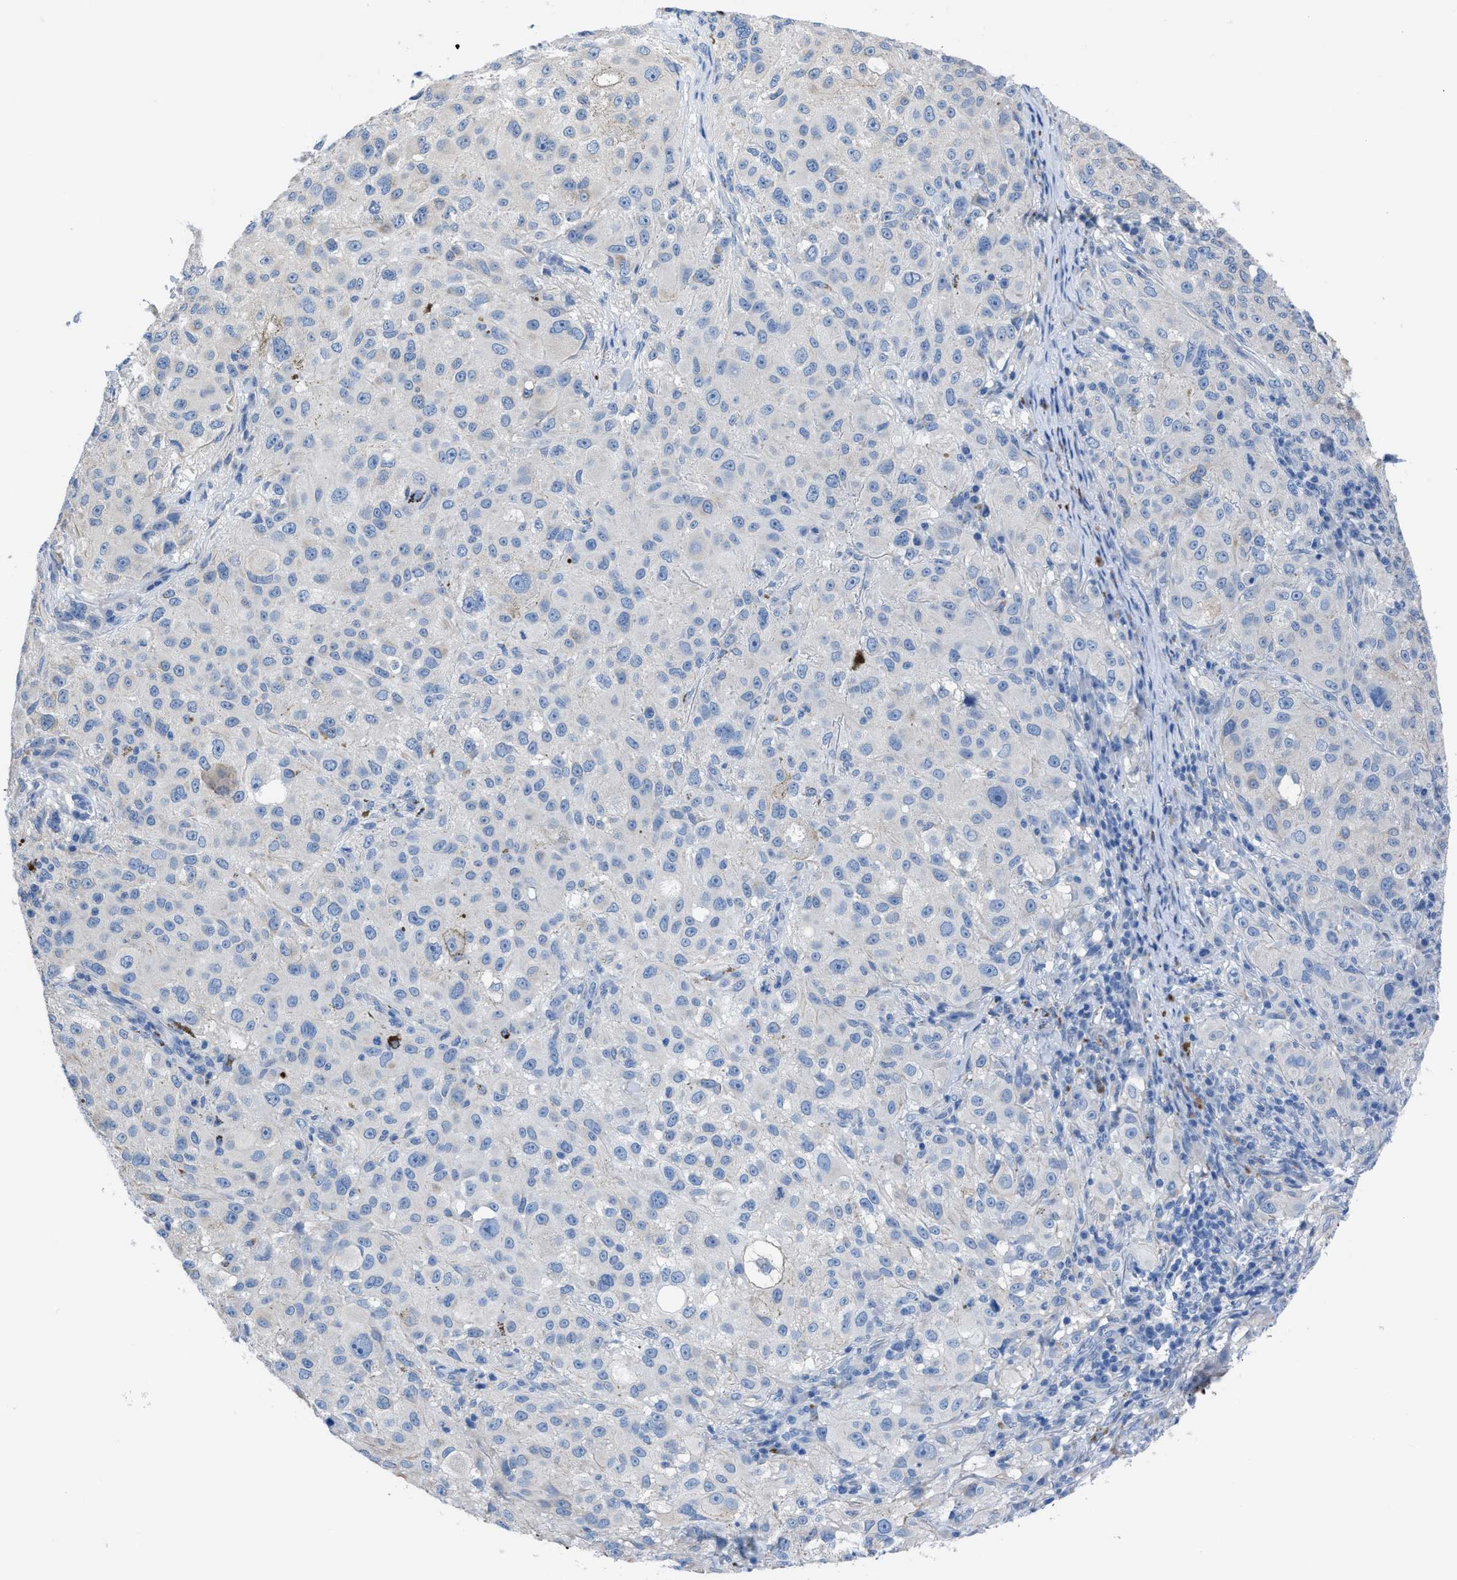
{"staining": {"intensity": "negative", "quantity": "none", "location": "none"}, "tissue": "melanoma", "cell_type": "Tumor cells", "image_type": "cancer", "snomed": [{"axis": "morphology", "description": "Necrosis, NOS"}, {"axis": "morphology", "description": "Malignant melanoma, NOS"}, {"axis": "topography", "description": "Skin"}], "caption": "Immunohistochemistry histopathology image of melanoma stained for a protein (brown), which exhibits no staining in tumor cells.", "gene": "ITPR1", "patient": {"sex": "female", "age": 87}}